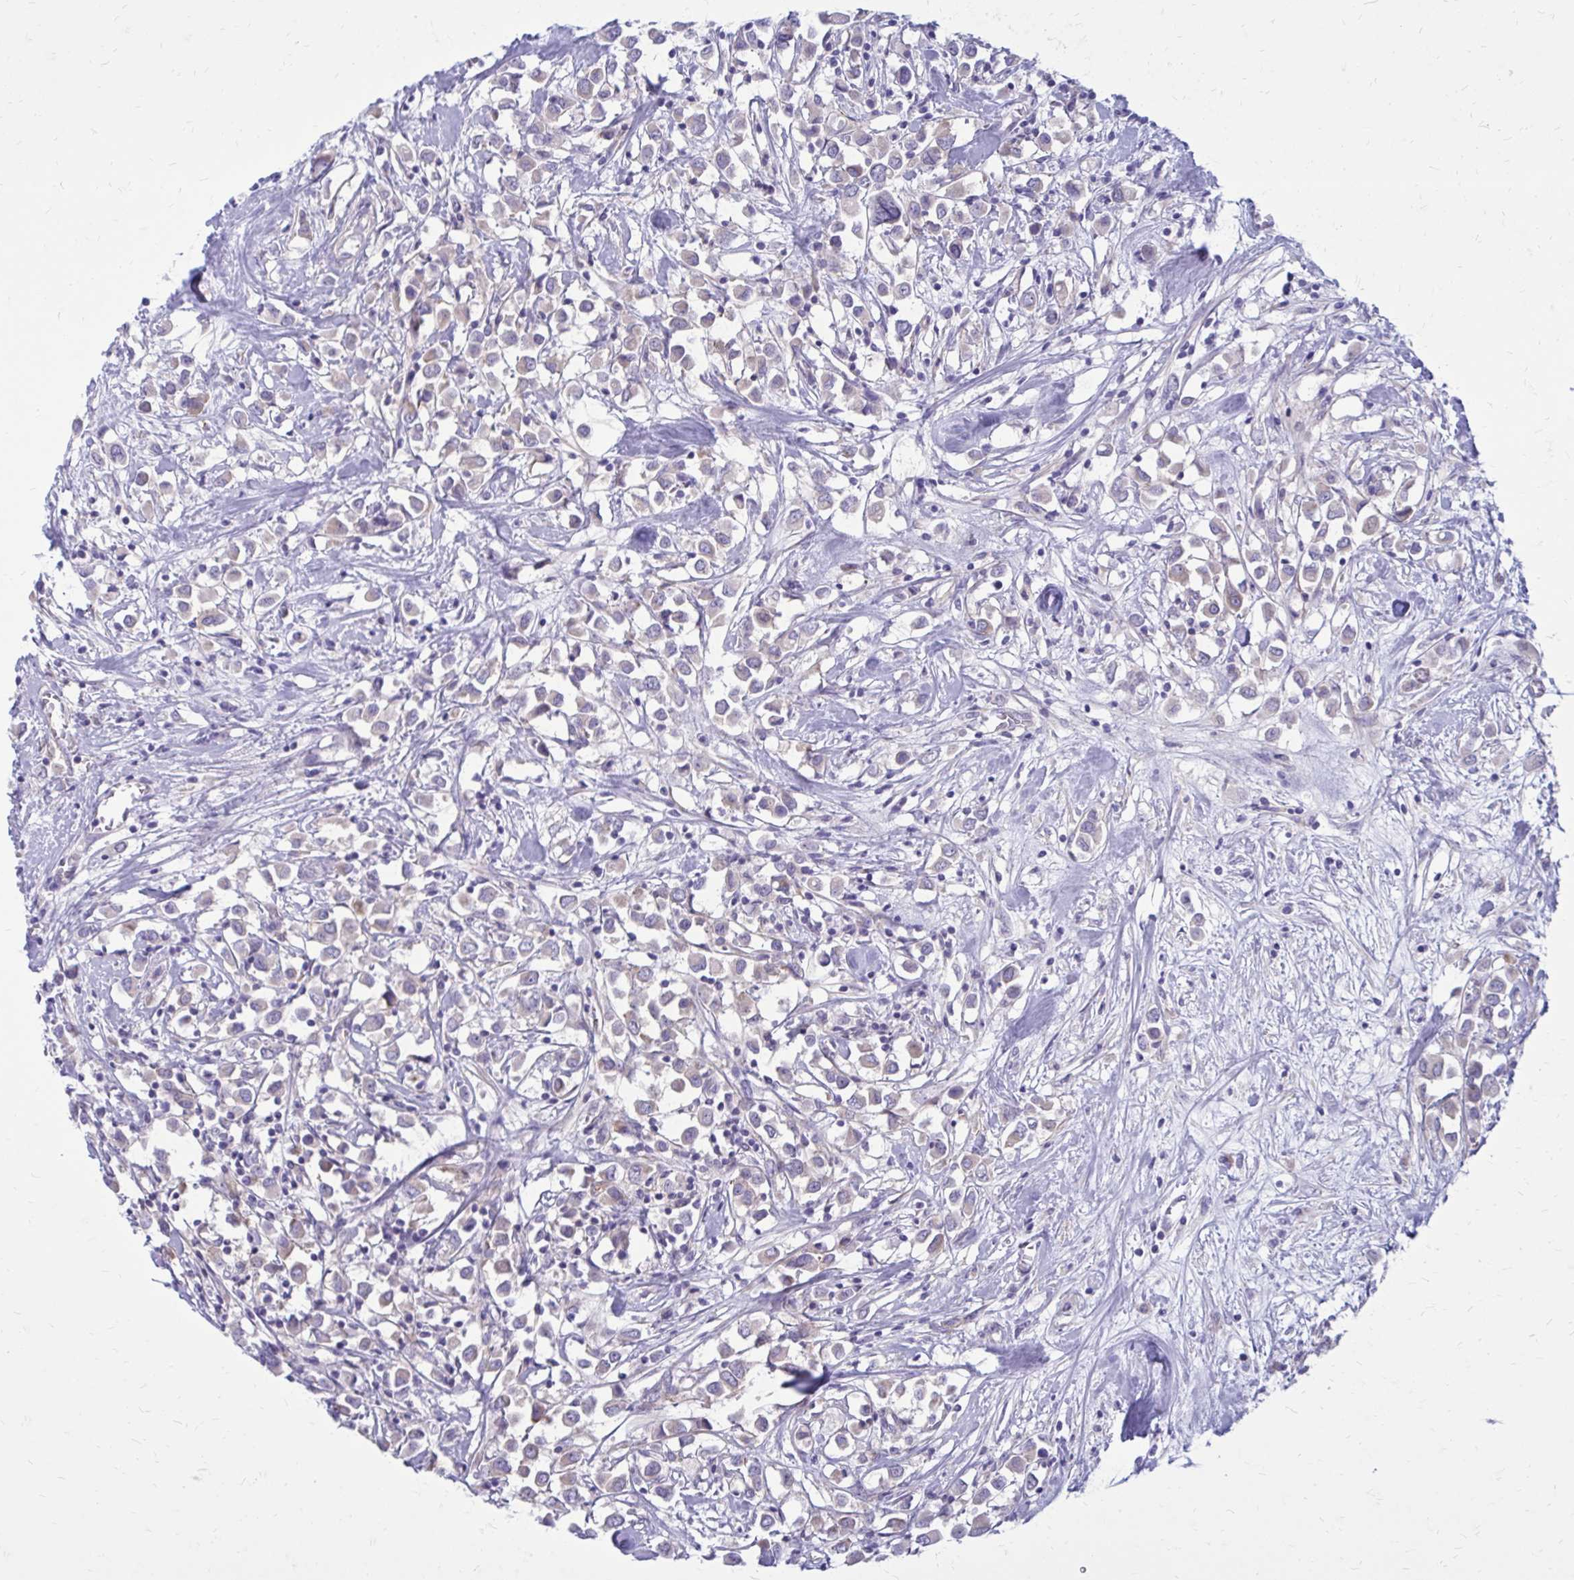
{"staining": {"intensity": "weak", "quantity": "<25%", "location": "cytoplasmic/membranous"}, "tissue": "breast cancer", "cell_type": "Tumor cells", "image_type": "cancer", "snomed": [{"axis": "morphology", "description": "Duct carcinoma"}, {"axis": "topography", "description": "Breast"}], "caption": "Human breast cancer (intraductal carcinoma) stained for a protein using IHC reveals no positivity in tumor cells.", "gene": "GIGYF2", "patient": {"sex": "female", "age": 61}}